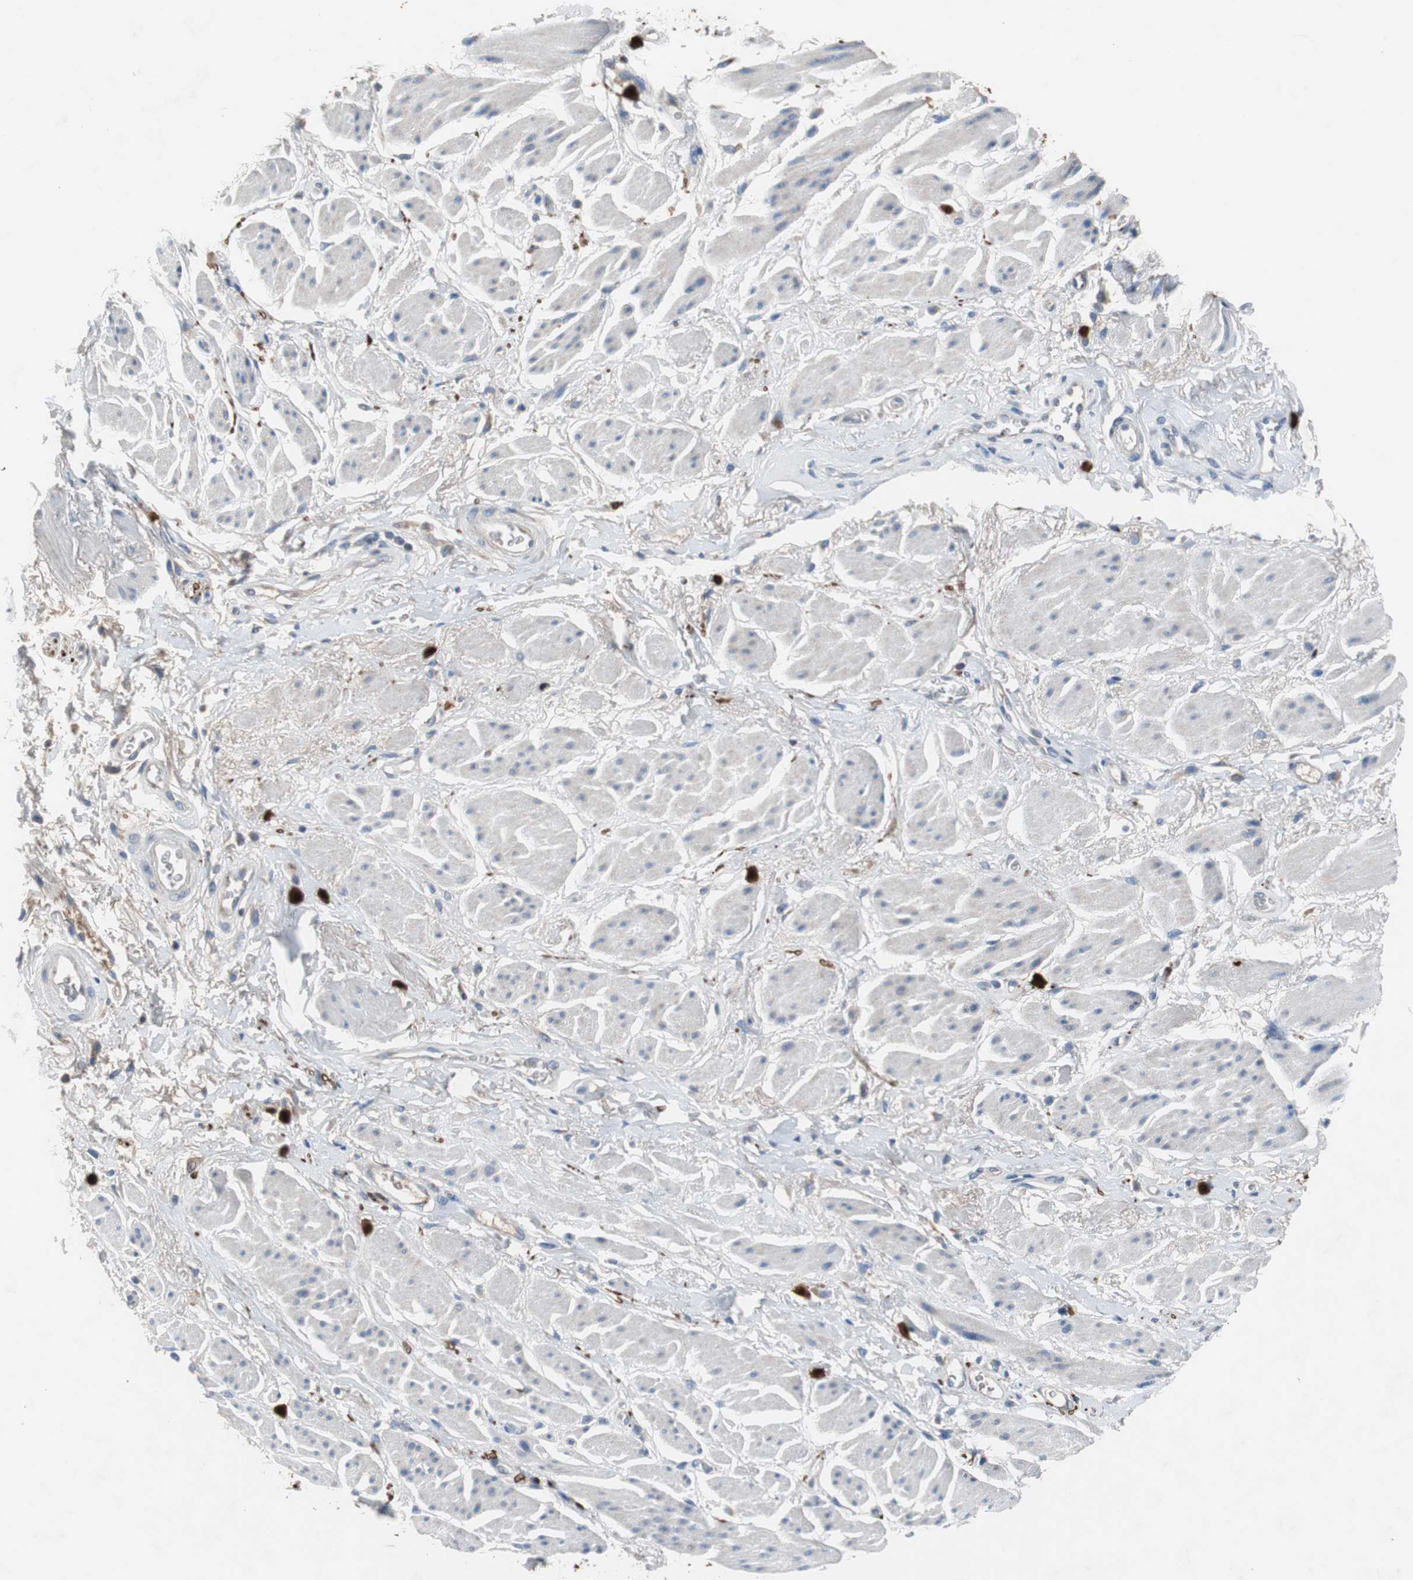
{"staining": {"intensity": "moderate", "quantity": ">75%", "location": "cytoplasmic/membranous"}, "tissue": "adipose tissue", "cell_type": "Adipocytes", "image_type": "normal", "snomed": [{"axis": "morphology", "description": "Normal tissue, NOS"}, {"axis": "topography", "description": "Soft tissue"}, {"axis": "topography", "description": "Peripheral nerve tissue"}], "caption": "Immunohistochemistry (IHC) of unremarkable human adipose tissue demonstrates medium levels of moderate cytoplasmic/membranous positivity in approximately >75% of adipocytes.", "gene": "CALB2", "patient": {"sex": "female", "age": 71}}